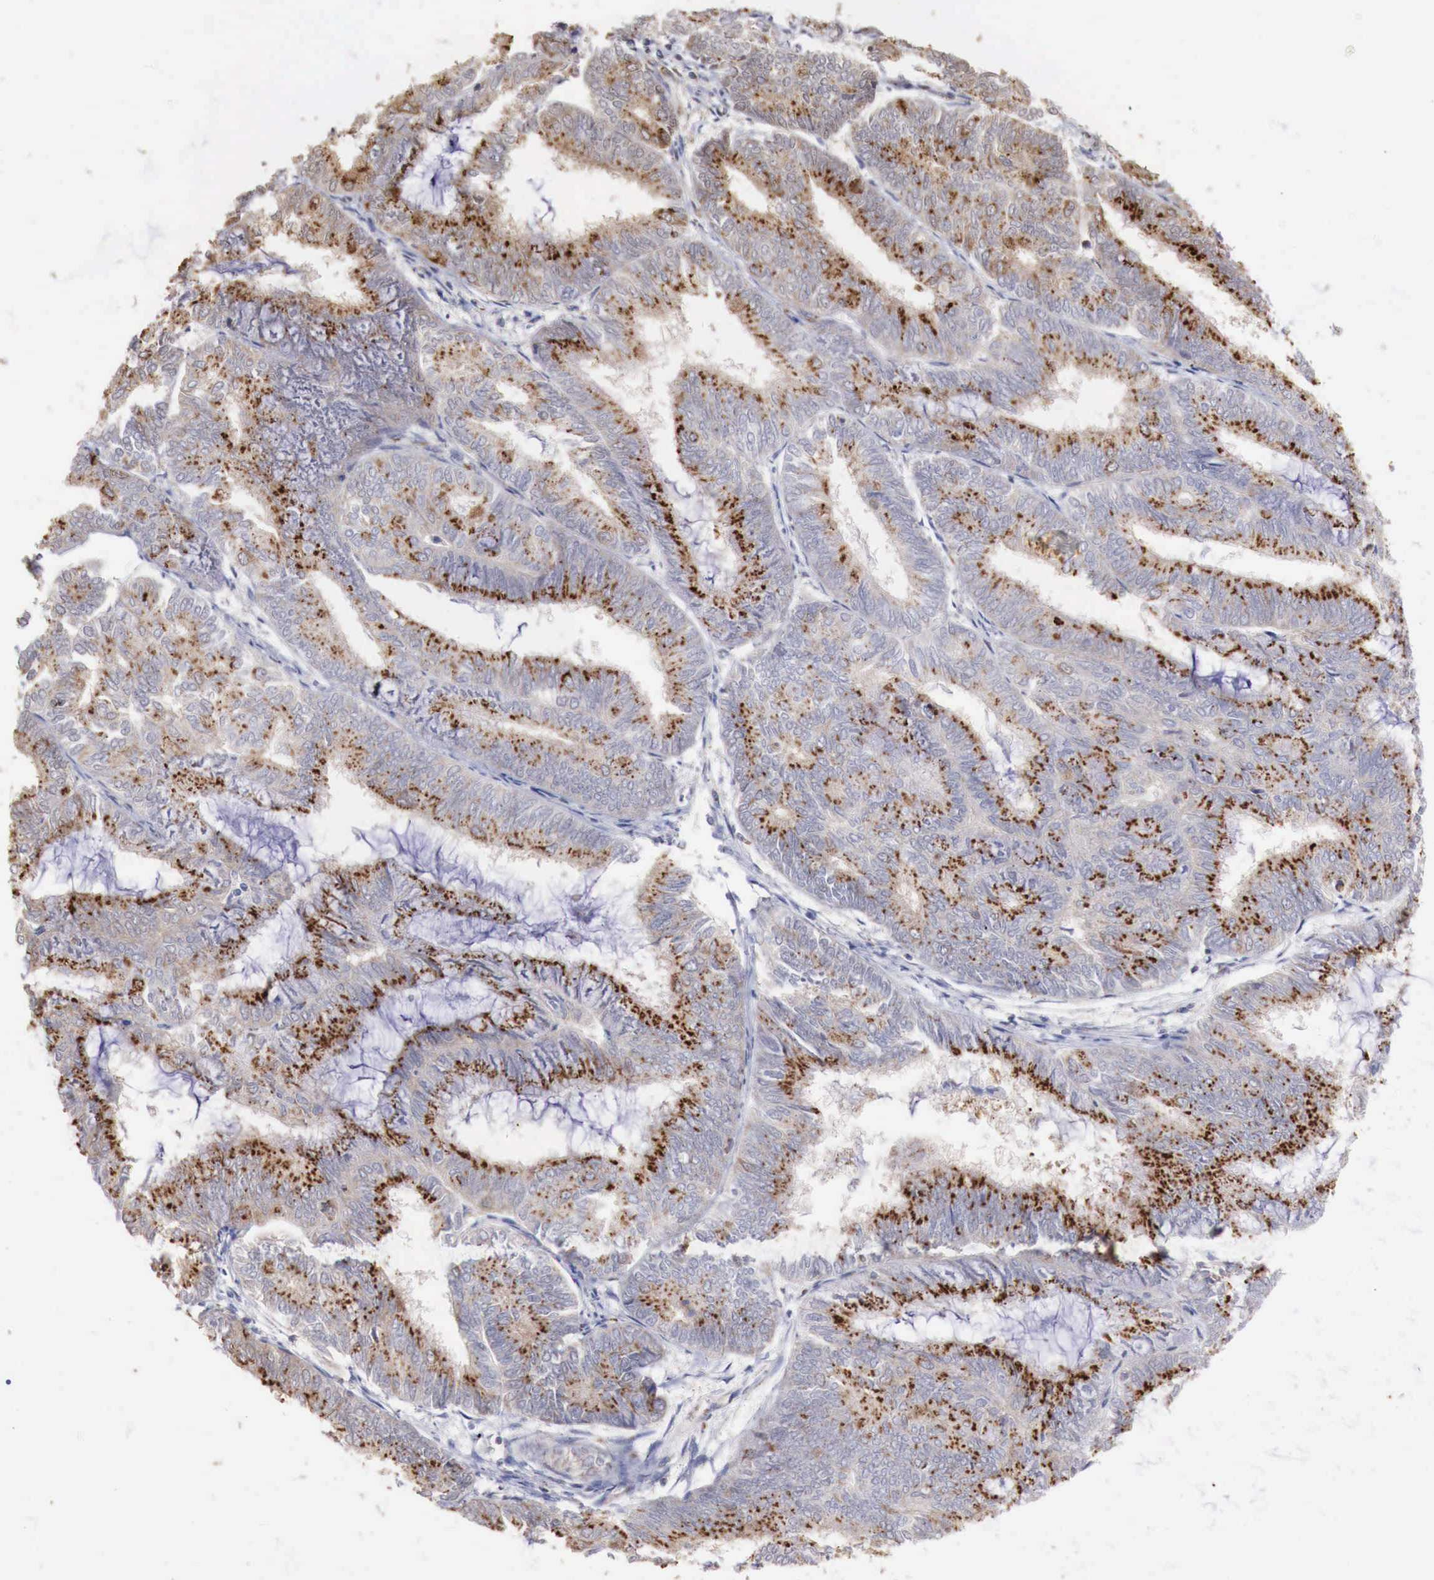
{"staining": {"intensity": "strong", "quantity": ">75%", "location": "cytoplasmic/membranous"}, "tissue": "endometrial cancer", "cell_type": "Tumor cells", "image_type": "cancer", "snomed": [{"axis": "morphology", "description": "Adenocarcinoma, NOS"}, {"axis": "topography", "description": "Endometrium"}], "caption": "Endometrial adenocarcinoma was stained to show a protein in brown. There is high levels of strong cytoplasmic/membranous expression in approximately >75% of tumor cells.", "gene": "SYAP1", "patient": {"sex": "female", "age": 59}}